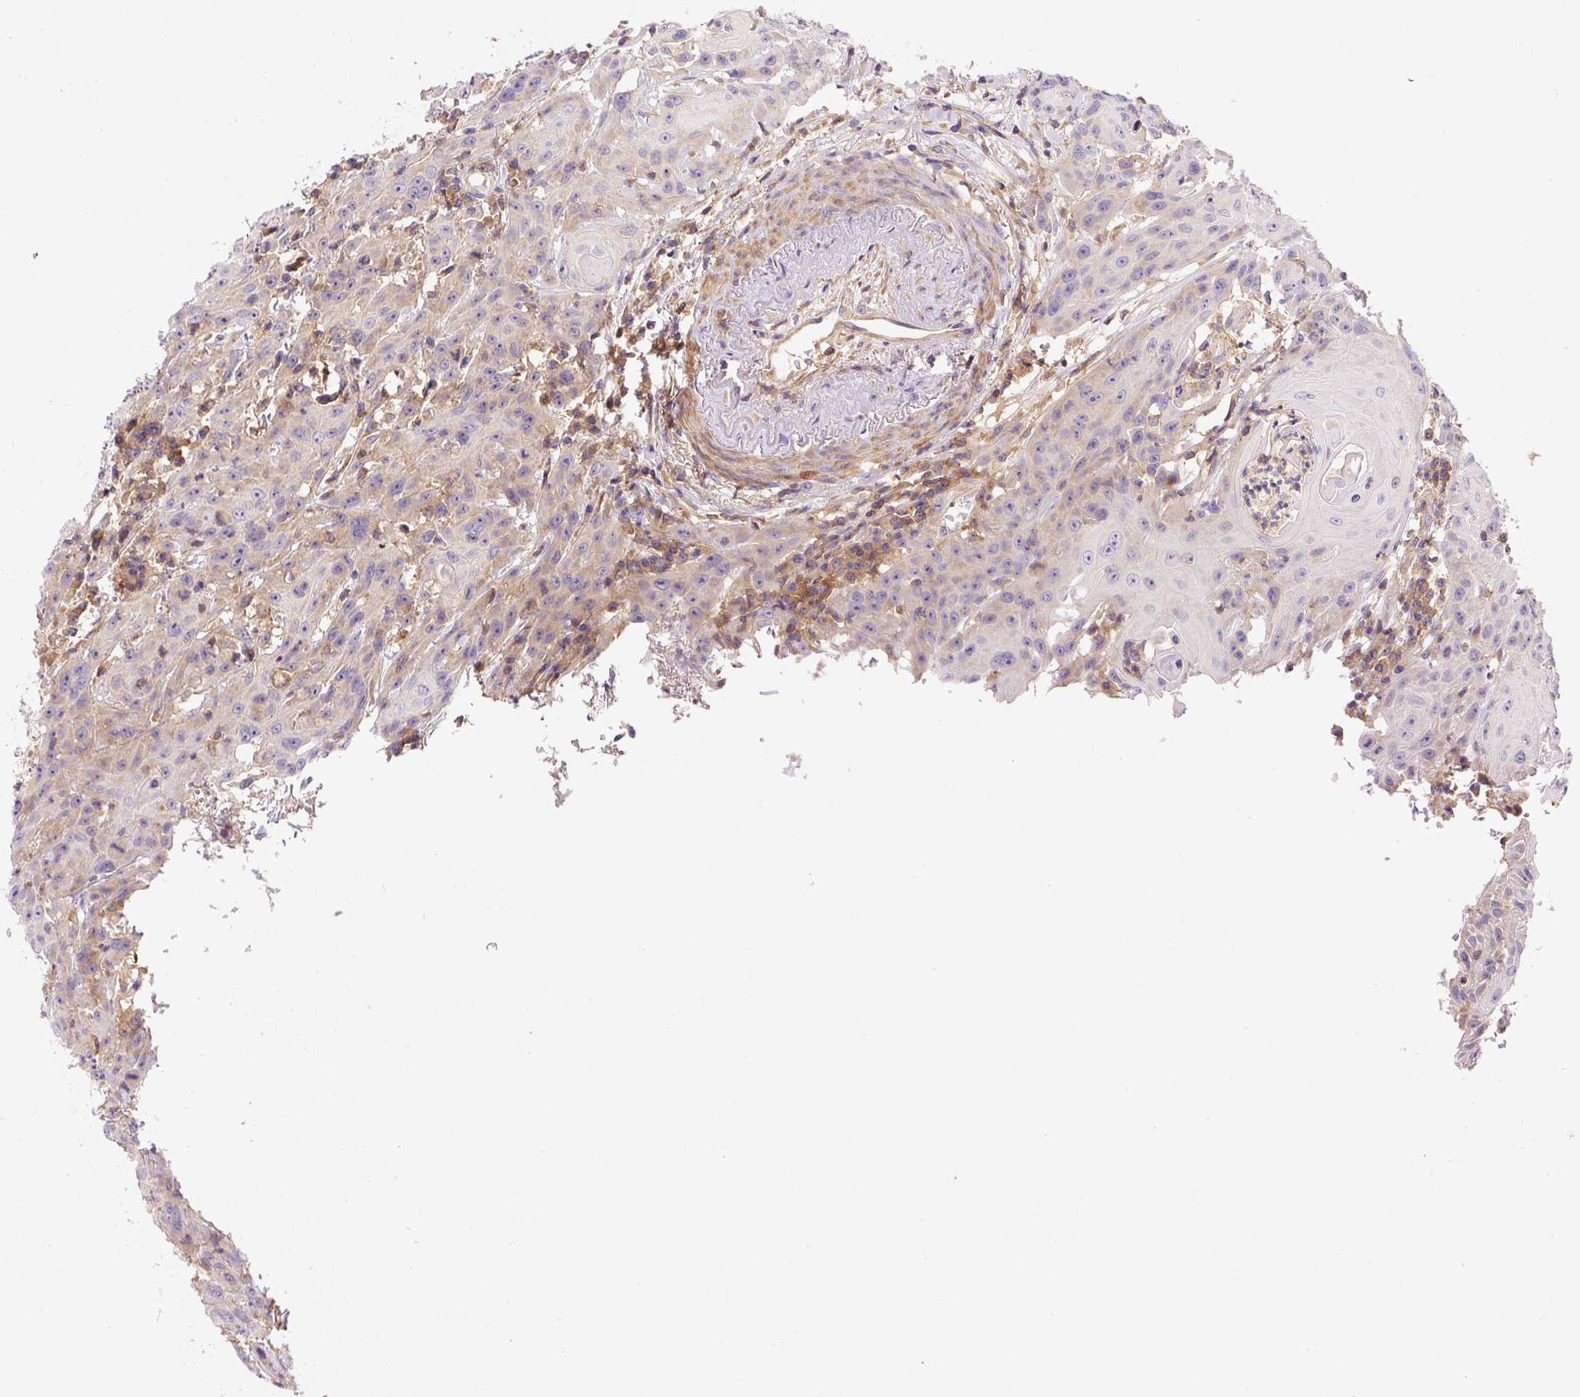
{"staining": {"intensity": "negative", "quantity": "none", "location": "none"}, "tissue": "head and neck cancer", "cell_type": "Tumor cells", "image_type": "cancer", "snomed": [{"axis": "morphology", "description": "Squamous cell carcinoma, NOS"}, {"axis": "topography", "description": "Skin"}, {"axis": "topography", "description": "Head-Neck"}], "caption": "Tumor cells are negative for brown protein staining in squamous cell carcinoma (head and neck).", "gene": "CCDC28A", "patient": {"sex": "male", "age": 80}}